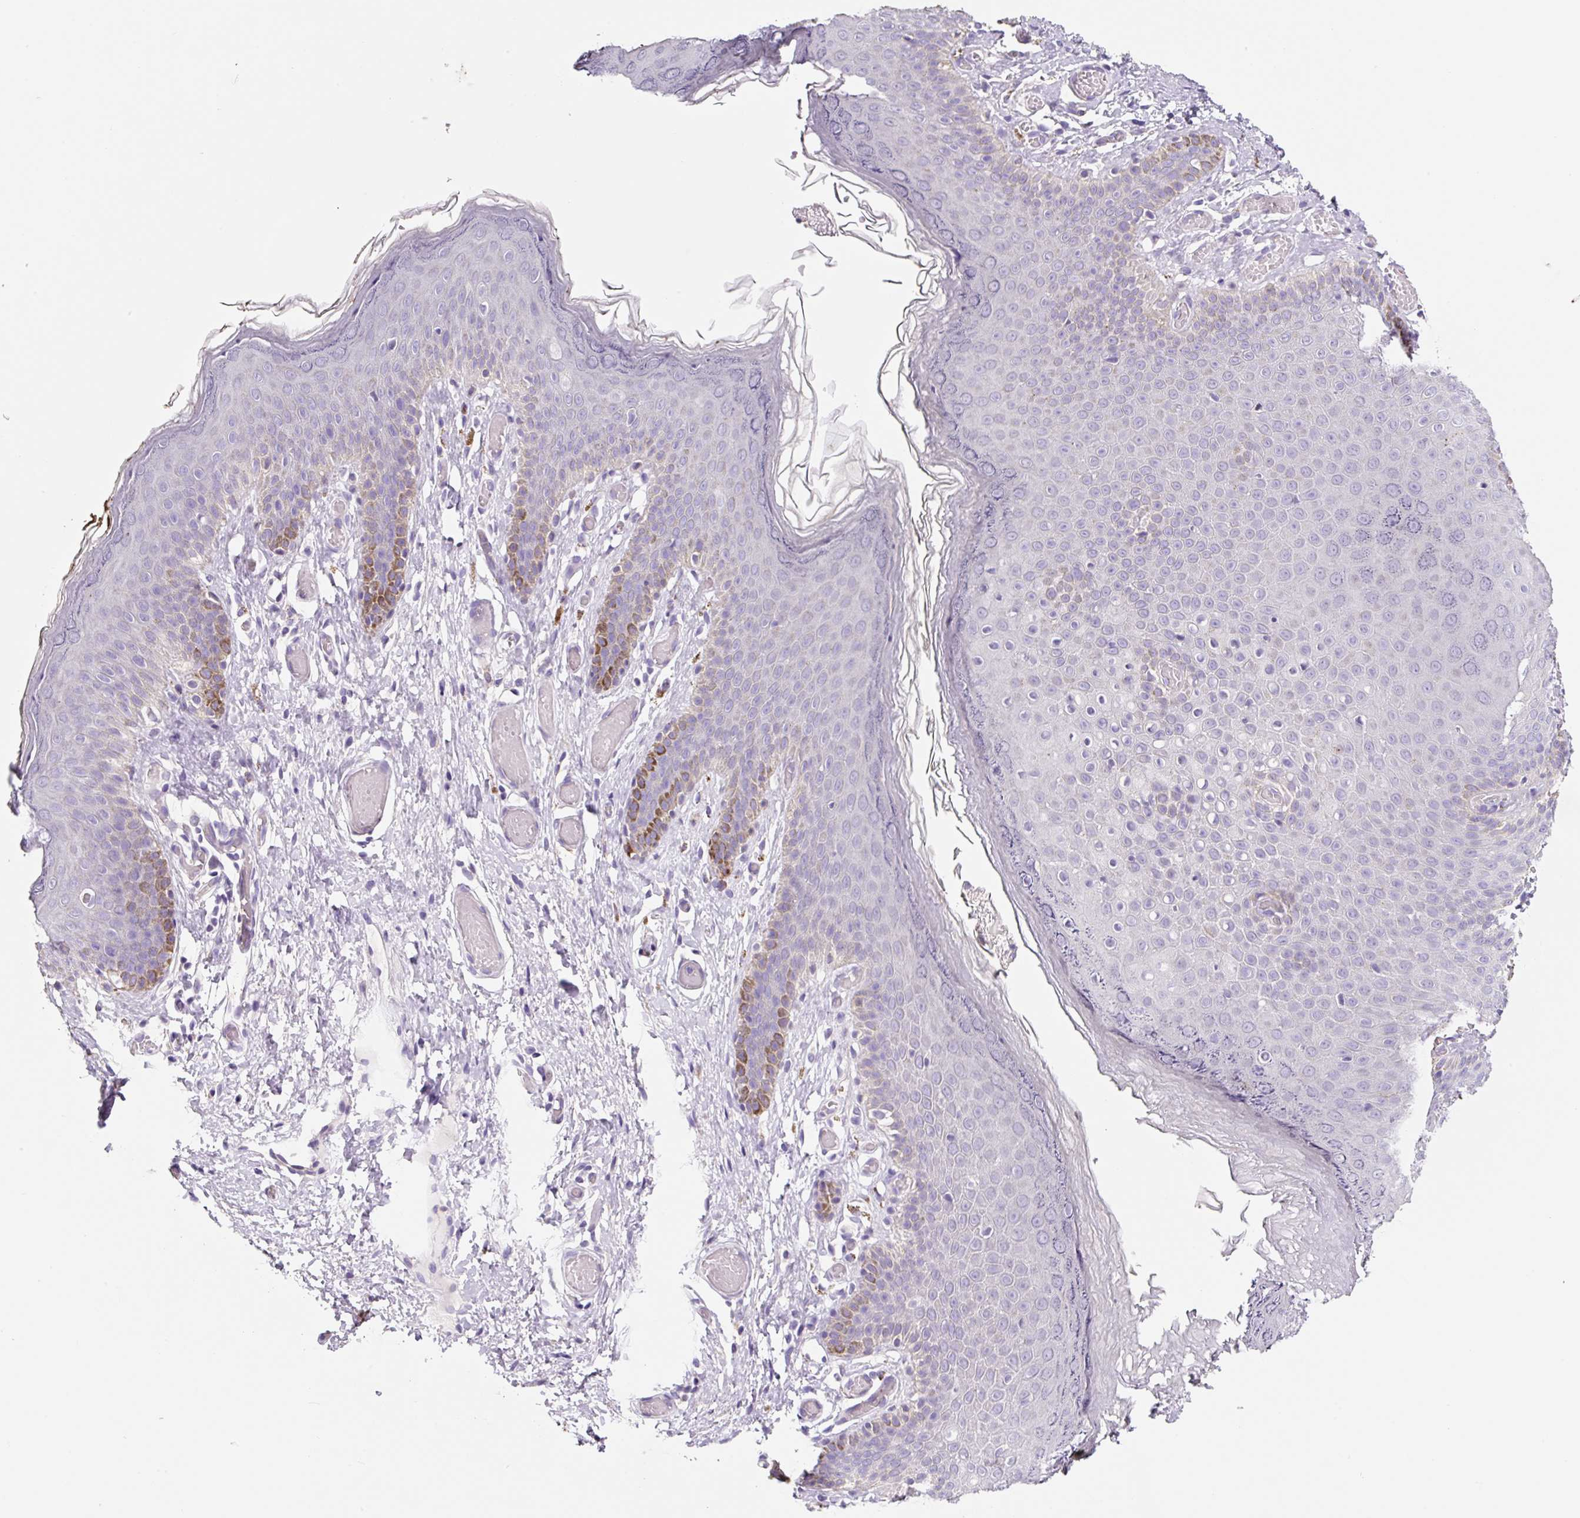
{"staining": {"intensity": "strong", "quantity": "<25%", "location": "cytoplasmic/membranous"}, "tissue": "skin", "cell_type": "Epidermal cells", "image_type": "normal", "snomed": [{"axis": "morphology", "description": "Normal tissue, NOS"}, {"axis": "topography", "description": "Anal"}], "caption": "Brown immunohistochemical staining in normal skin reveals strong cytoplasmic/membranous staining in approximately <25% of epidermal cells.", "gene": "SYP", "patient": {"sex": "female", "age": 40}}